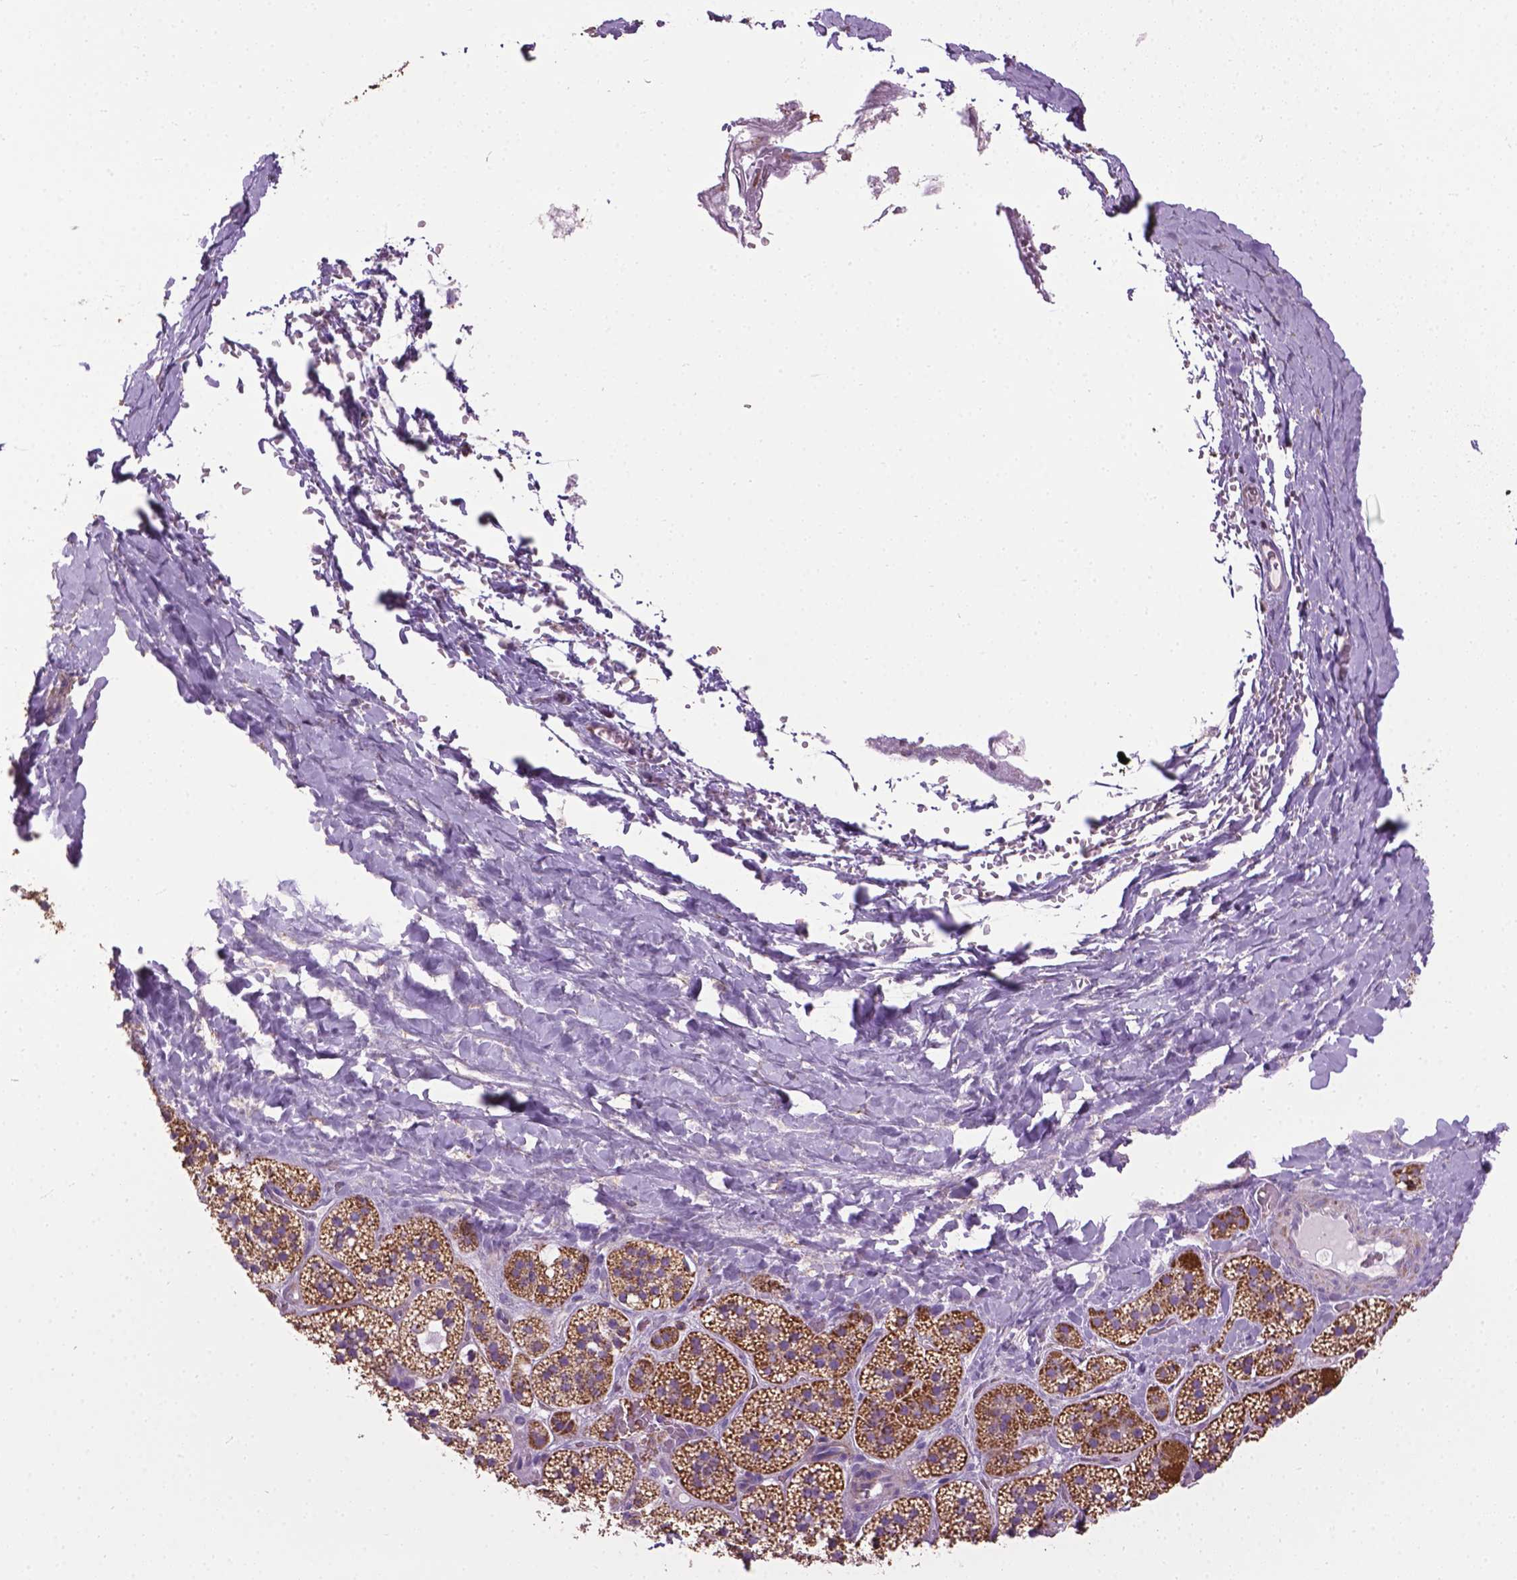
{"staining": {"intensity": "moderate", "quantity": ">75%", "location": "cytoplasmic/membranous"}, "tissue": "adrenal gland", "cell_type": "Glandular cells", "image_type": "normal", "snomed": [{"axis": "morphology", "description": "Normal tissue, NOS"}, {"axis": "topography", "description": "Adrenal gland"}], "caption": "IHC photomicrograph of normal adrenal gland stained for a protein (brown), which reveals medium levels of moderate cytoplasmic/membranous positivity in about >75% of glandular cells.", "gene": "VDAC1", "patient": {"sex": "male", "age": 53}}